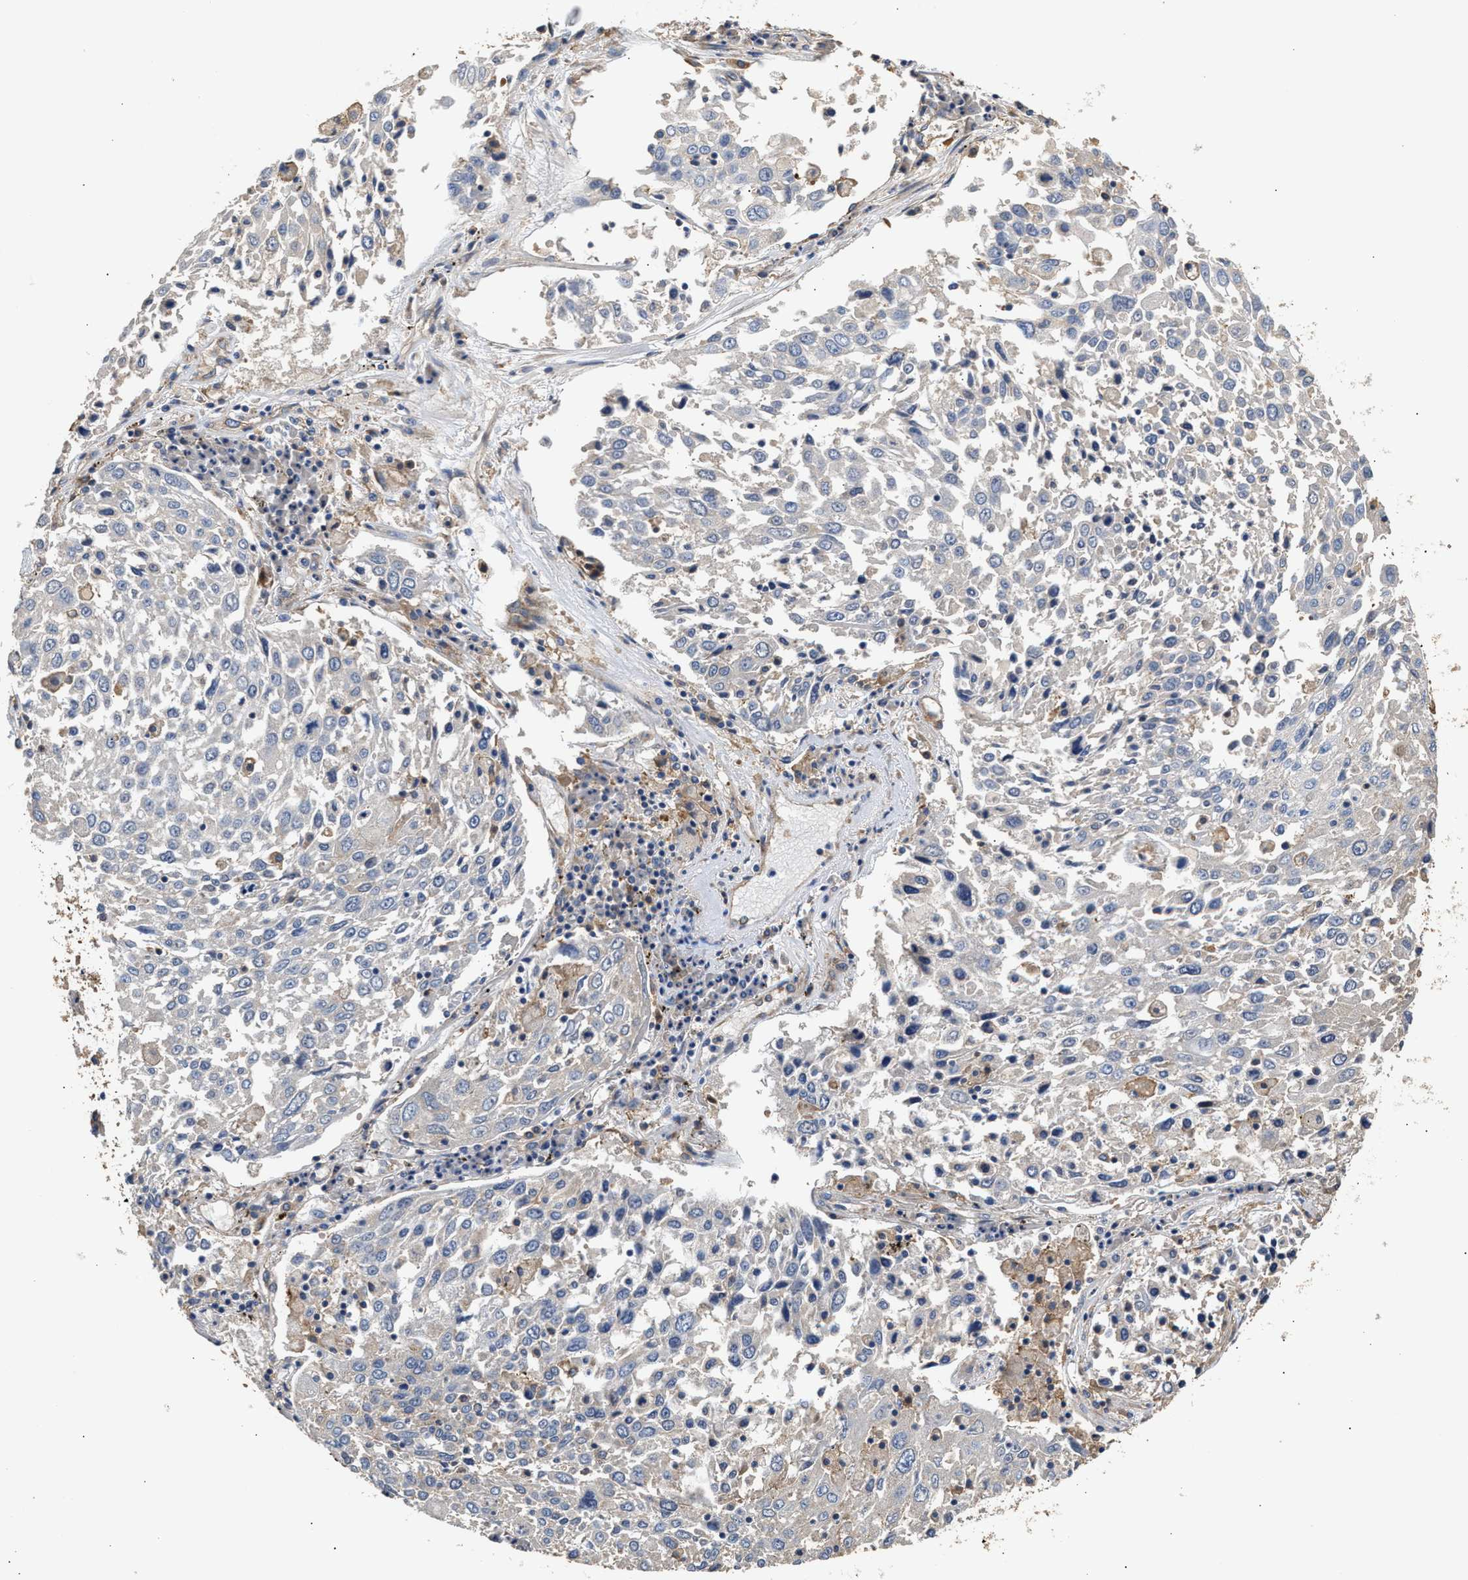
{"staining": {"intensity": "negative", "quantity": "none", "location": "none"}, "tissue": "lung cancer", "cell_type": "Tumor cells", "image_type": "cancer", "snomed": [{"axis": "morphology", "description": "Squamous cell carcinoma, NOS"}, {"axis": "topography", "description": "Lung"}], "caption": "Tumor cells show no significant staining in squamous cell carcinoma (lung).", "gene": "KLB", "patient": {"sex": "male", "age": 65}}